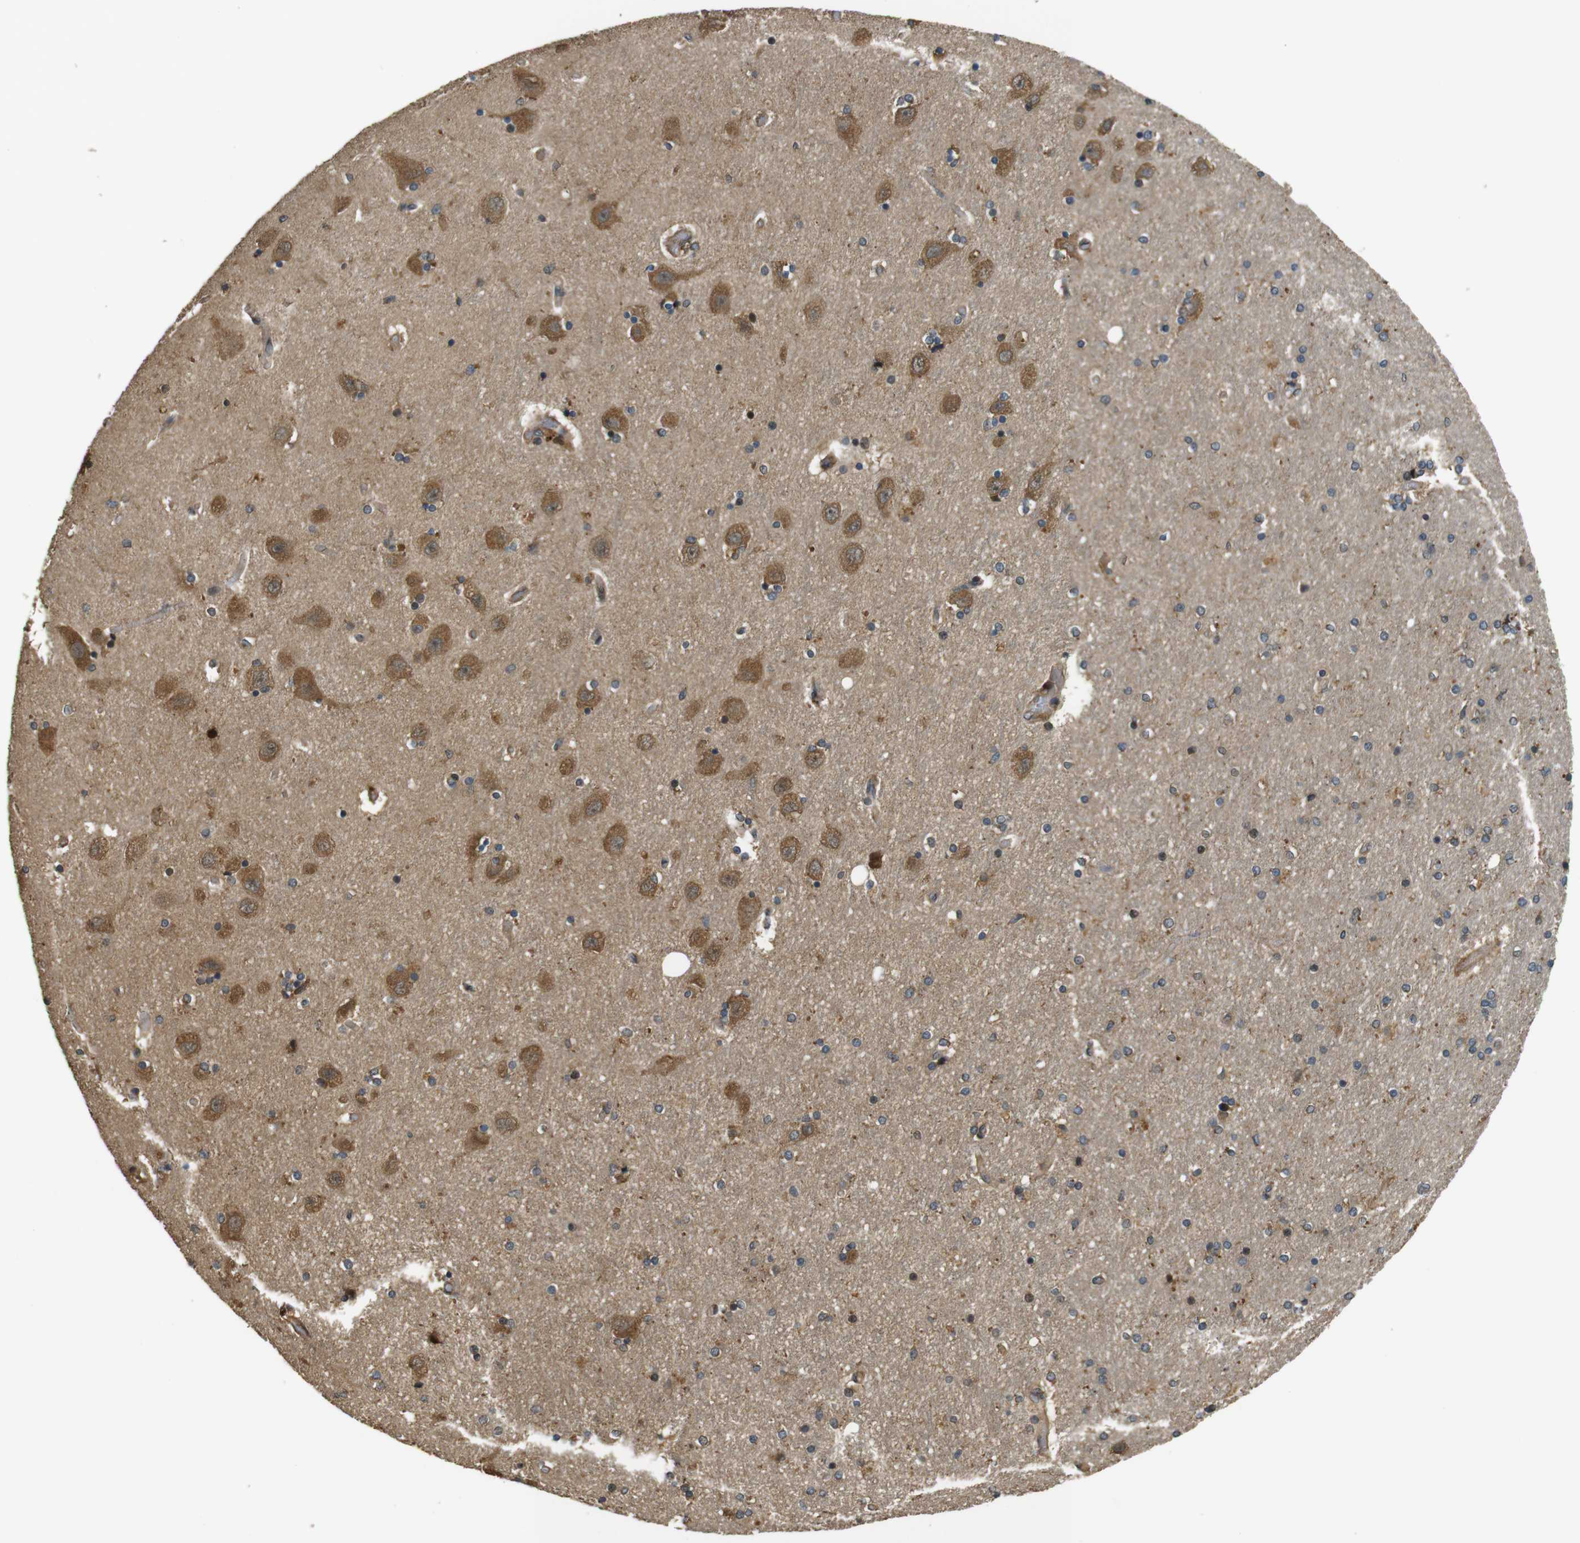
{"staining": {"intensity": "moderate", "quantity": "25%-75%", "location": "cytoplasmic/membranous,nuclear"}, "tissue": "hippocampus", "cell_type": "Glial cells", "image_type": "normal", "snomed": [{"axis": "morphology", "description": "Normal tissue, NOS"}, {"axis": "topography", "description": "Hippocampus"}], "caption": "Immunohistochemistry (DAB (3,3'-diaminobenzidine)) staining of unremarkable human hippocampus demonstrates moderate cytoplasmic/membranous,nuclear protein positivity in about 25%-75% of glial cells.", "gene": "BNIP3", "patient": {"sex": "female", "age": 54}}